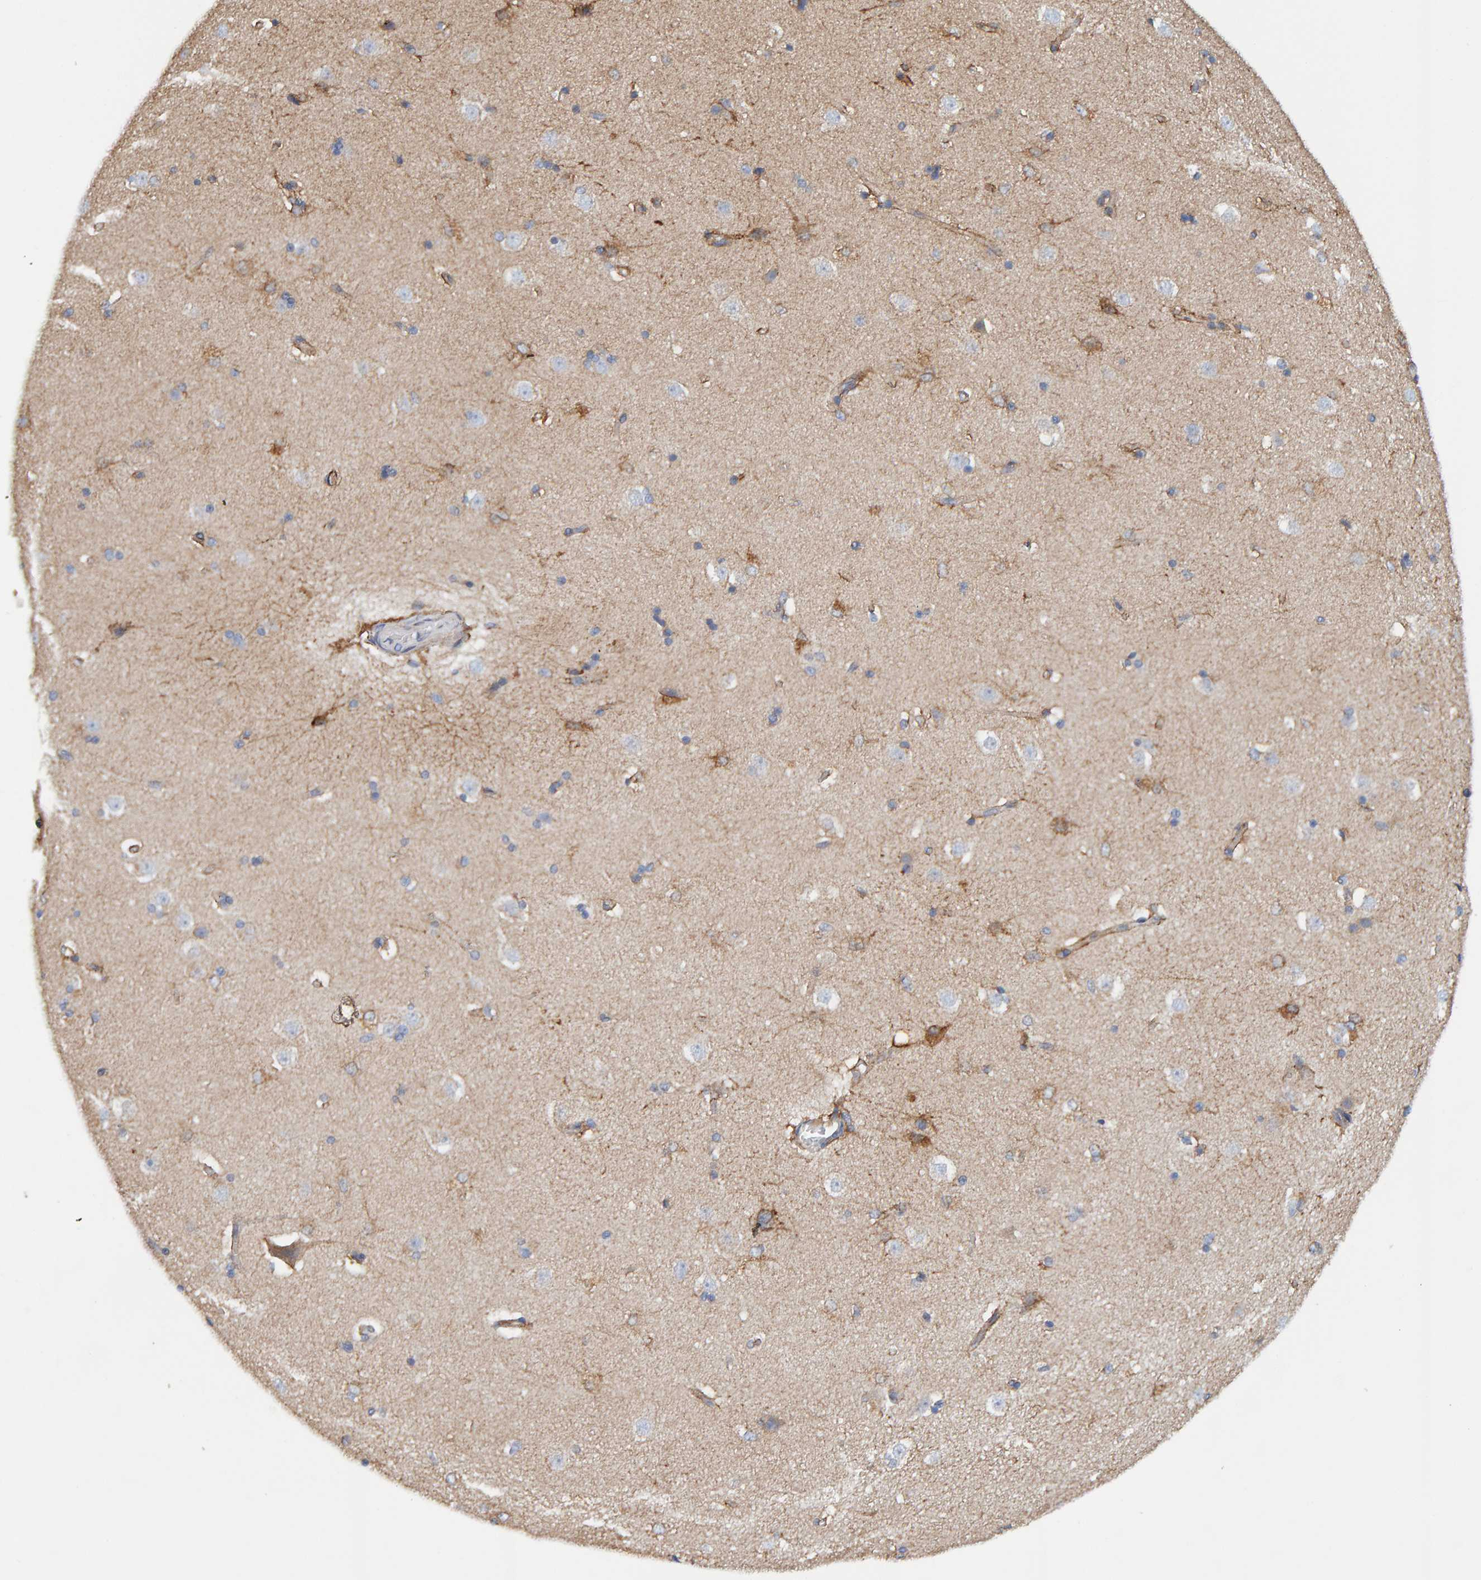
{"staining": {"intensity": "moderate", "quantity": "<25%", "location": "cytoplasmic/membranous"}, "tissue": "caudate", "cell_type": "Glial cells", "image_type": "normal", "snomed": [{"axis": "morphology", "description": "Normal tissue, NOS"}, {"axis": "topography", "description": "Lateral ventricle wall"}], "caption": "Caudate stained with immunohistochemistry (IHC) shows moderate cytoplasmic/membranous positivity in about <25% of glial cells.", "gene": "RGP1", "patient": {"sex": "female", "age": 19}}